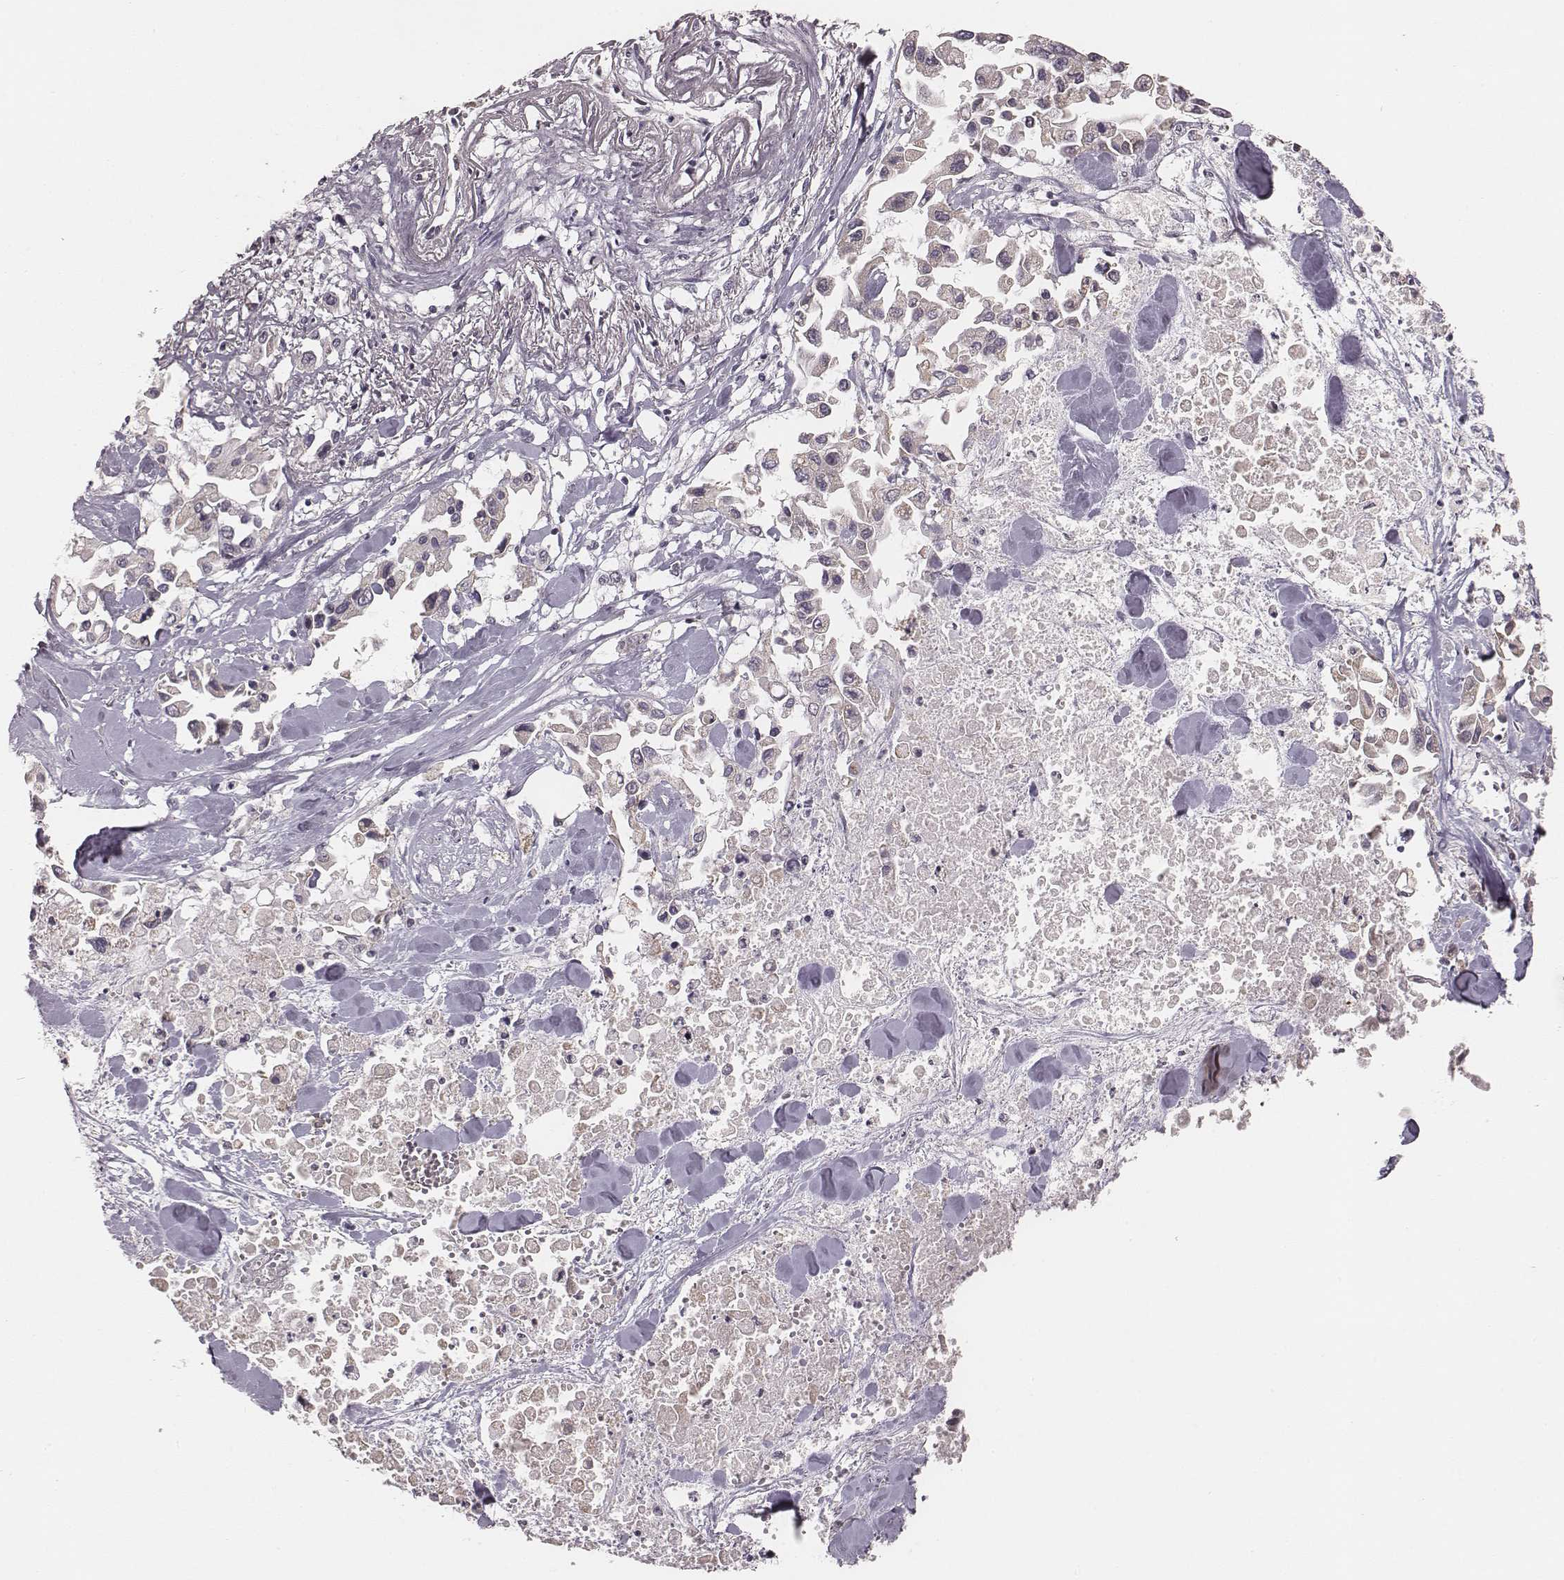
{"staining": {"intensity": "negative", "quantity": "none", "location": "none"}, "tissue": "pancreatic cancer", "cell_type": "Tumor cells", "image_type": "cancer", "snomed": [{"axis": "morphology", "description": "Adenocarcinoma, NOS"}, {"axis": "topography", "description": "Pancreas"}], "caption": "Protein analysis of pancreatic cancer displays no significant staining in tumor cells.", "gene": "SLC7A4", "patient": {"sex": "female", "age": 83}}